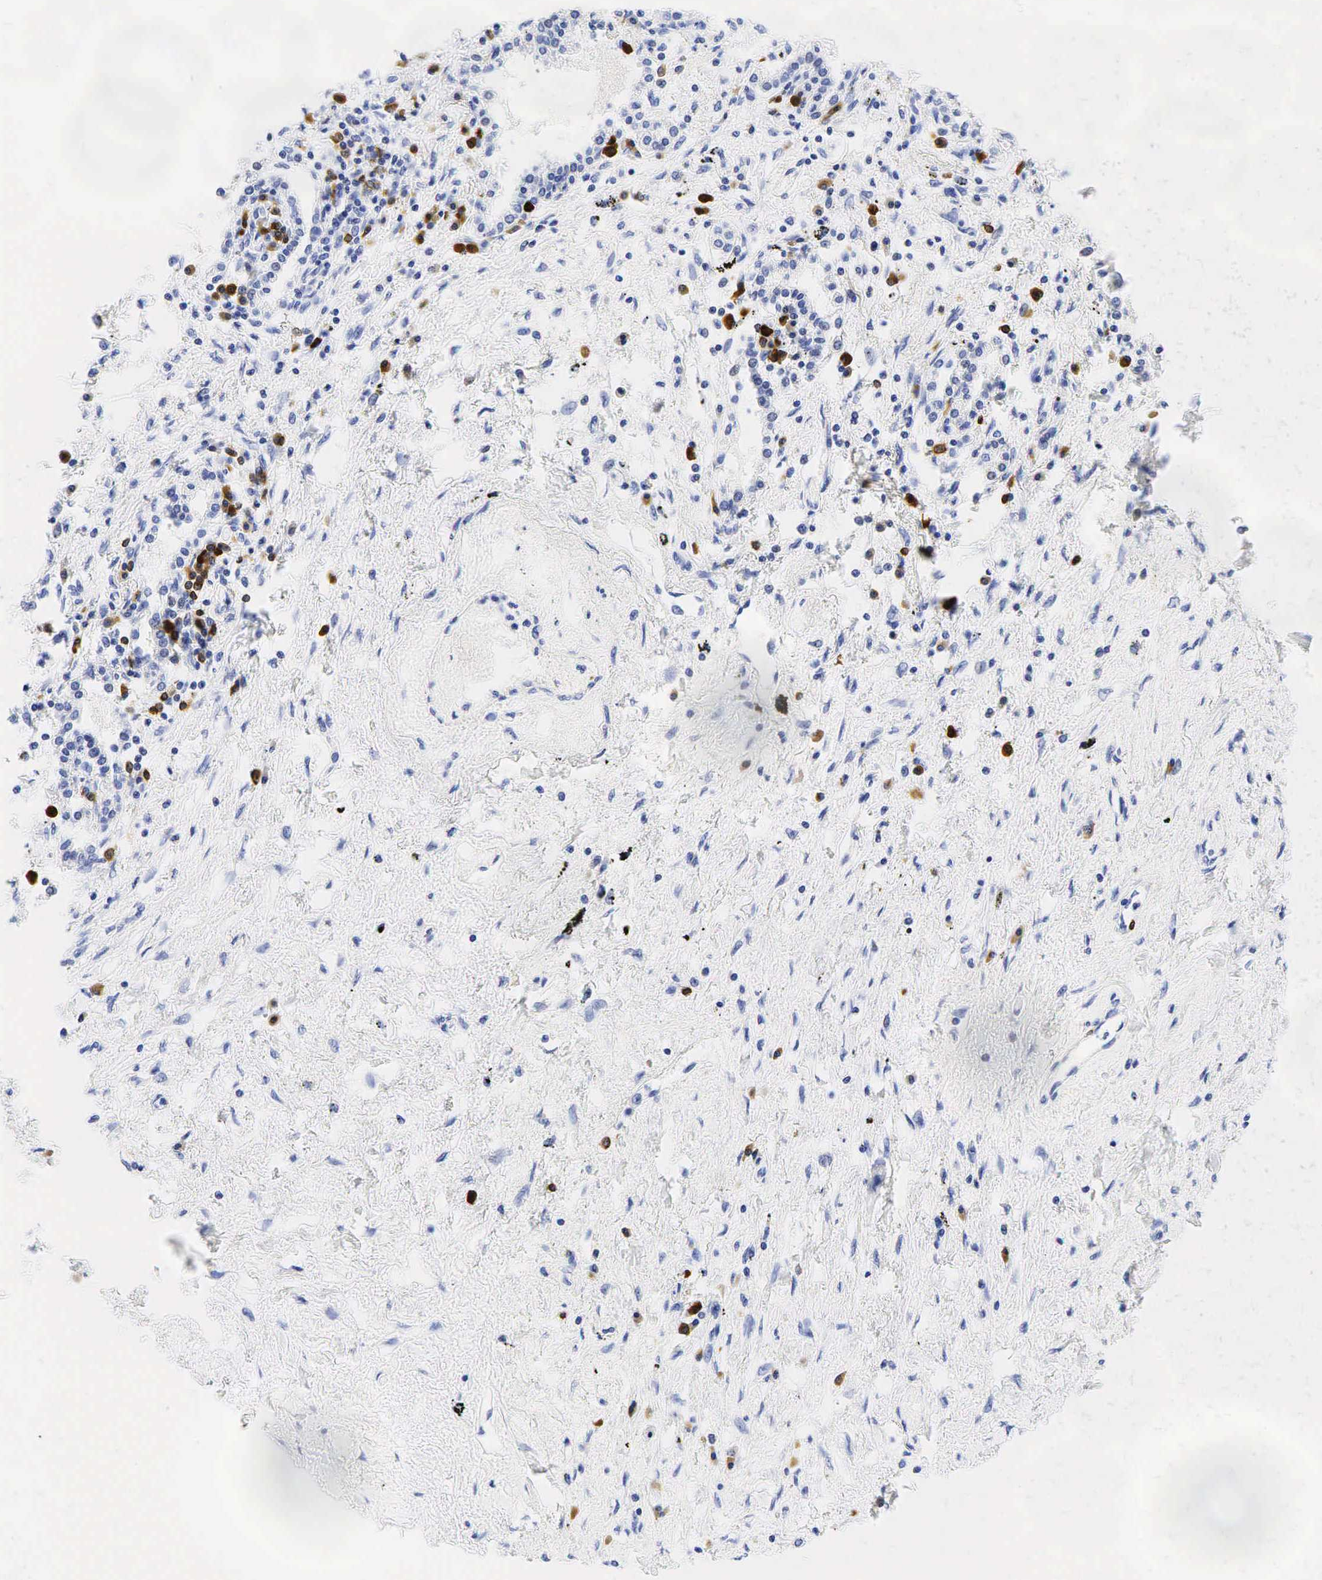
{"staining": {"intensity": "negative", "quantity": "none", "location": "none"}, "tissue": "lung cancer", "cell_type": "Tumor cells", "image_type": "cancer", "snomed": [{"axis": "morphology", "description": "Adenocarcinoma, NOS"}, {"axis": "topography", "description": "Lung"}], "caption": "A high-resolution histopathology image shows immunohistochemistry staining of lung cancer (adenocarcinoma), which shows no significant expression in tumor cells.", "gene": "CD79A", "patient": {"sex": "male", "age": 60}}